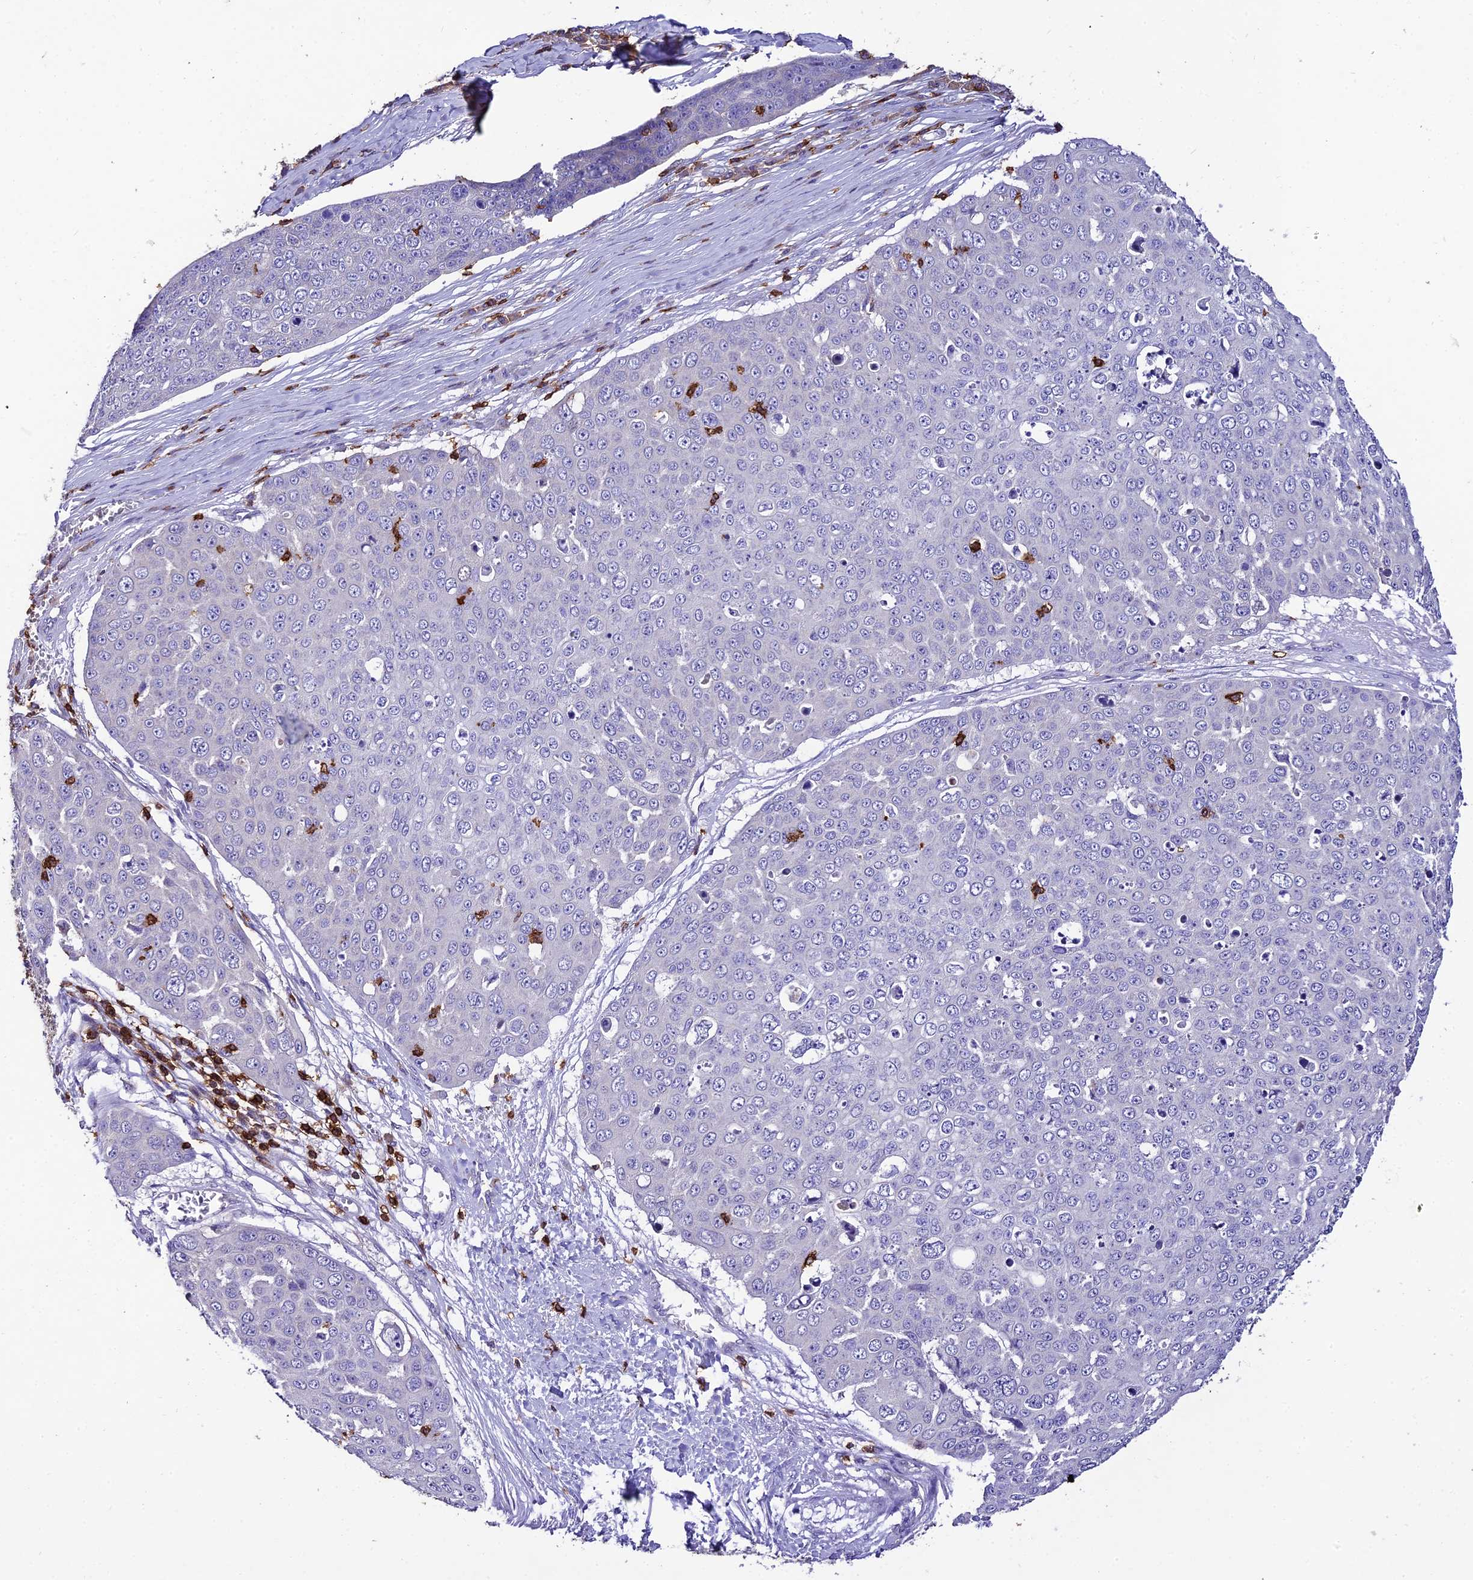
{"staining": {"intensity": "negative", "quantity": "none", "location": "none"}, "tissue": "skin cancer", "cell_type": "Tumor cells", "image_type": "cancer", "snomed": [{"axis": "morphology", "description": "Squamous cell carcinoma, NOS"}, {"axis": "topography", "description": "Skin"}], "caption": "The photomicrograph demonstrates no staining of tumor cells in skin squamous cell carcinoma. The staining was performed using DAB to visualize the protein expression in brown, while the nuclei were stained in blue with hematoxylin (Magnification: 20x).", "gene": "PTPRCAP", "patient": {"sex": "male", "age": 71}}